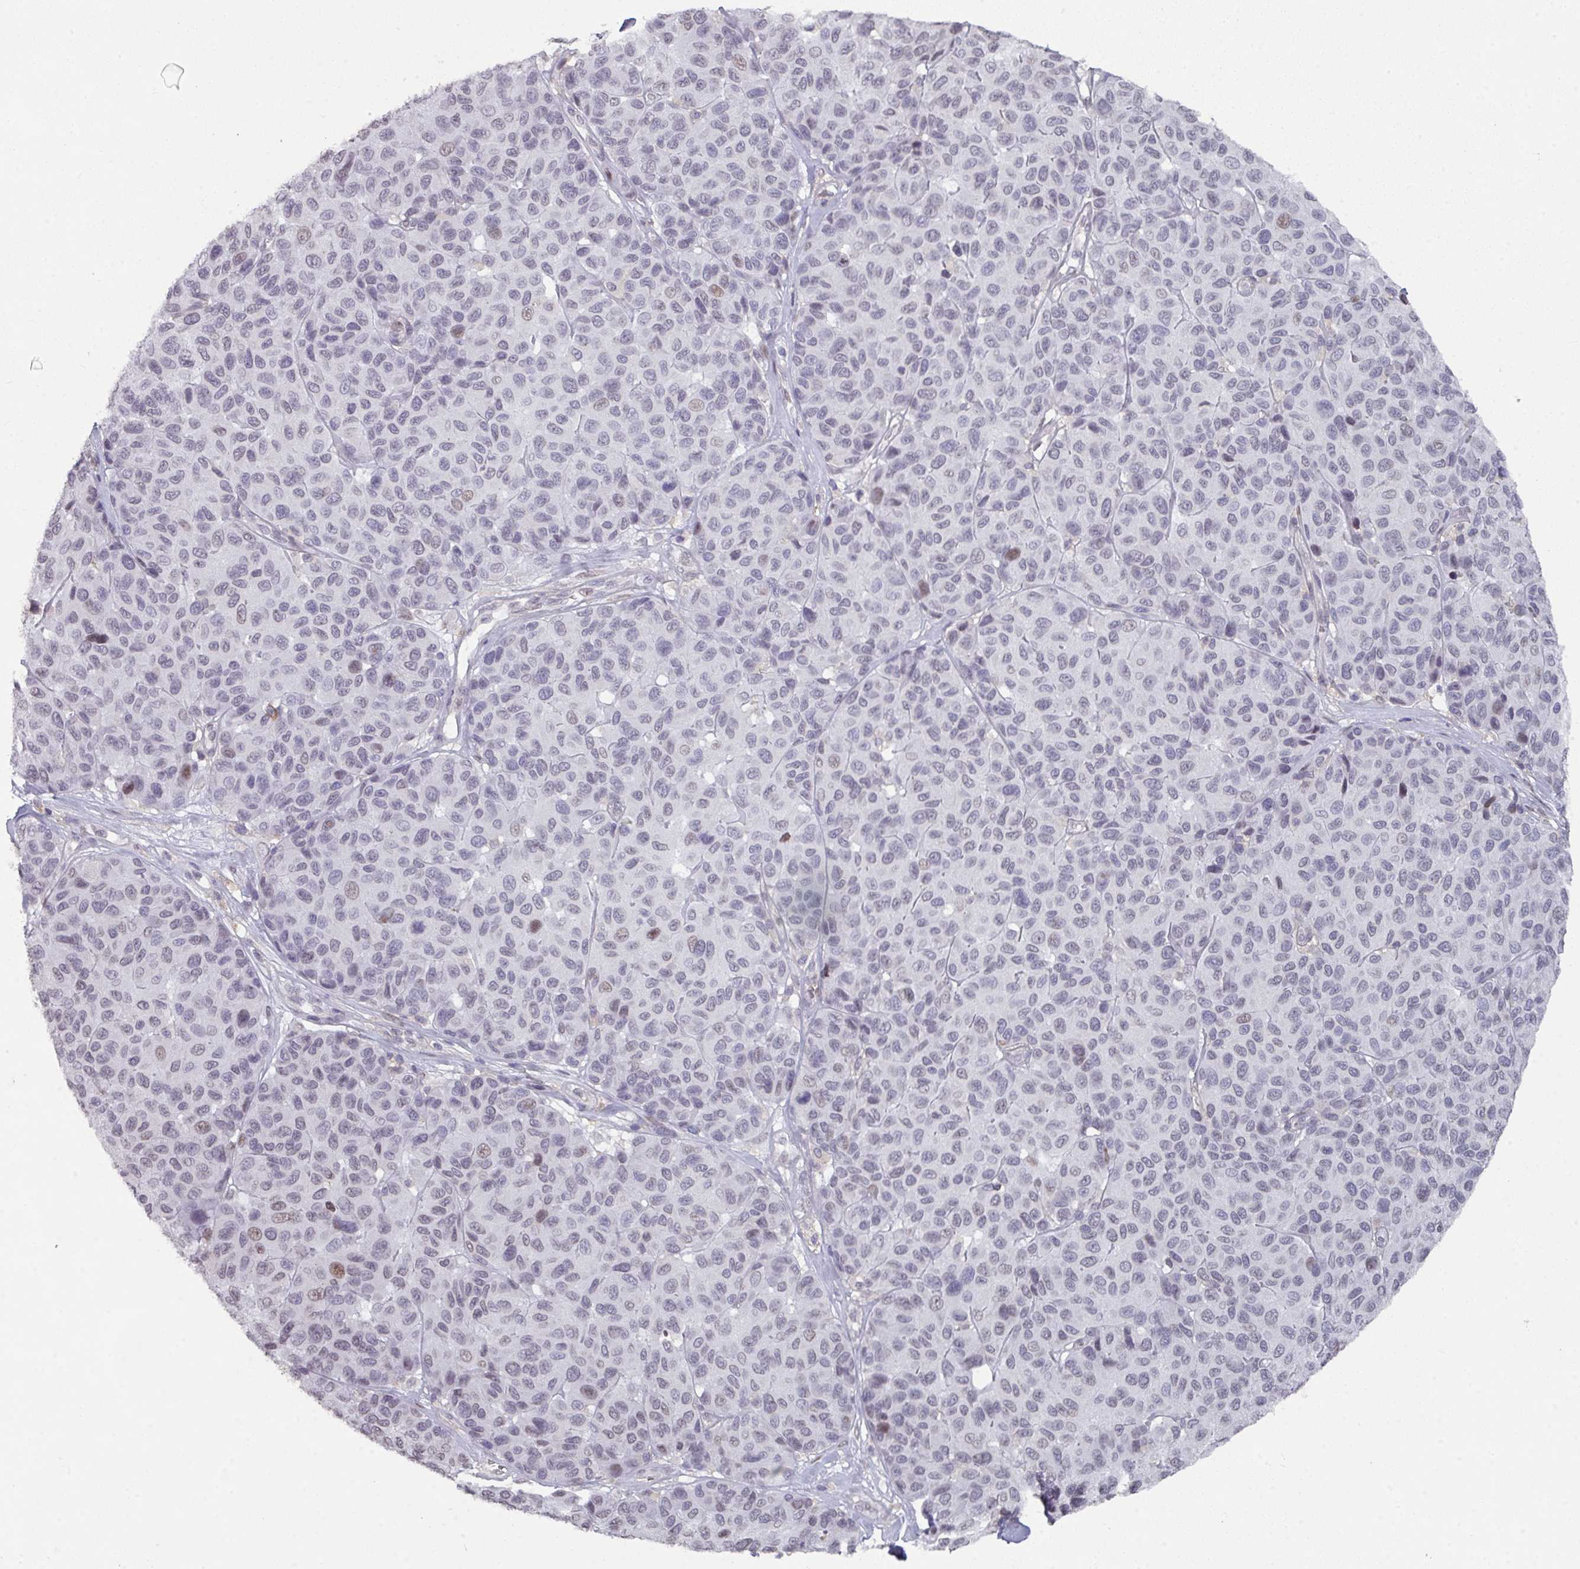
{"staining": {"intensity": "weak", "quantity": "<25%", "location": "nuclear"}, "tissue": "melanoma", "cell_type": "Tumor cells", "image_type": "cancer", "snomed": [{"axis": "morphology", "description": "Malignant melanoma, NOS"}, {"axis": "topography", "description": "Skin"}], "caption": "IHC image of neoplastic tissue: human melanoma stained with DAB (3,3'-diaminobenzidine) demonstrates no significant protein staining in tumor cells.", "gene": "RASAL3", "patient": {"sex": "female", "age": 66}}